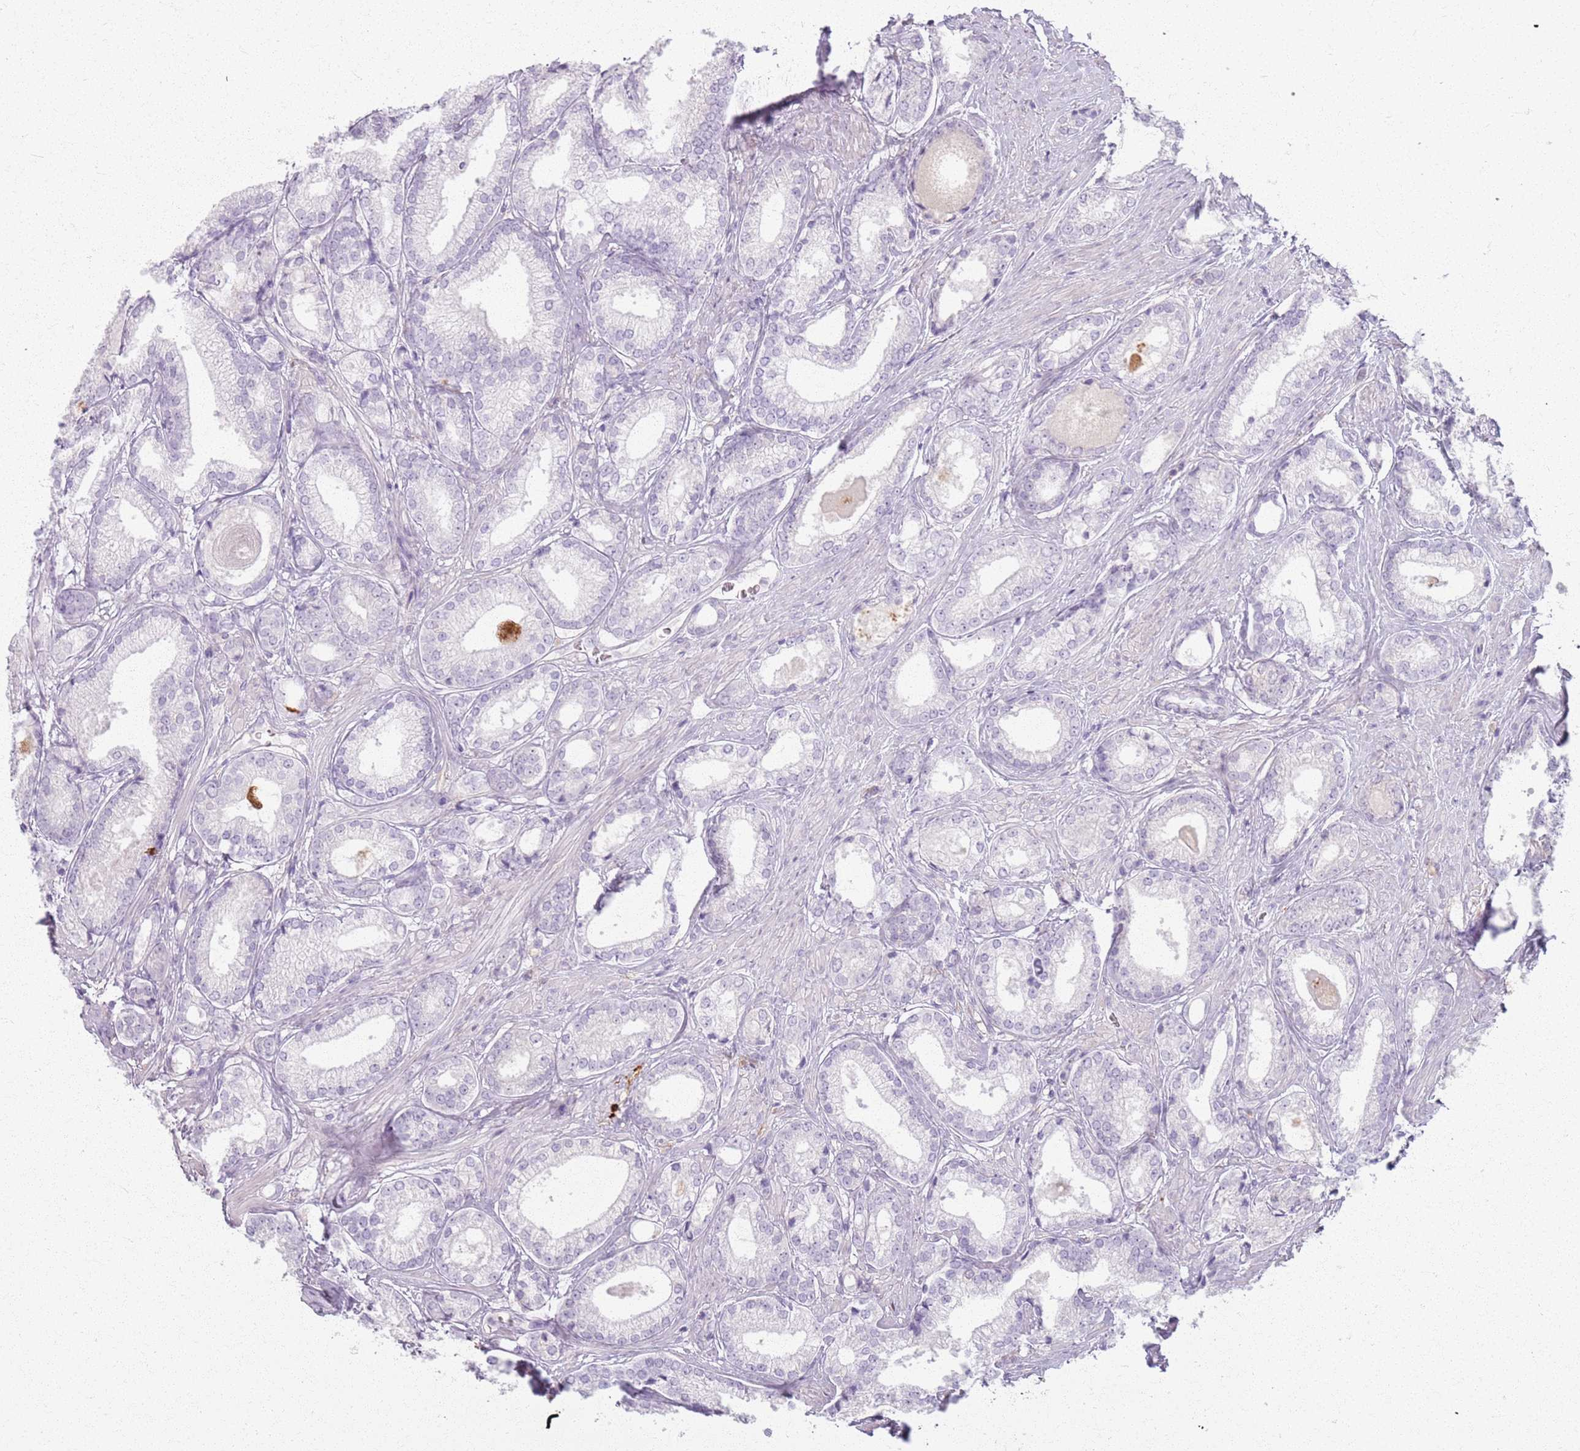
{"staining": {"intensity": "negative", "quantity": "none", "location": "none"}, "tissue": "prostate cancer", "cell_type": "Tumor cells", "image_type": "cancer", "snomed": [{"axis": "morphology", "description": "Adenocarcinoma, Low grade"}, {"axis": "topography", "description": "Prostate"}], "caption": "There is no significant expression in tumor cells of prostate cancer.", "gene": "GDPGP1", "patient": {"sex": "male", "age": 68}}